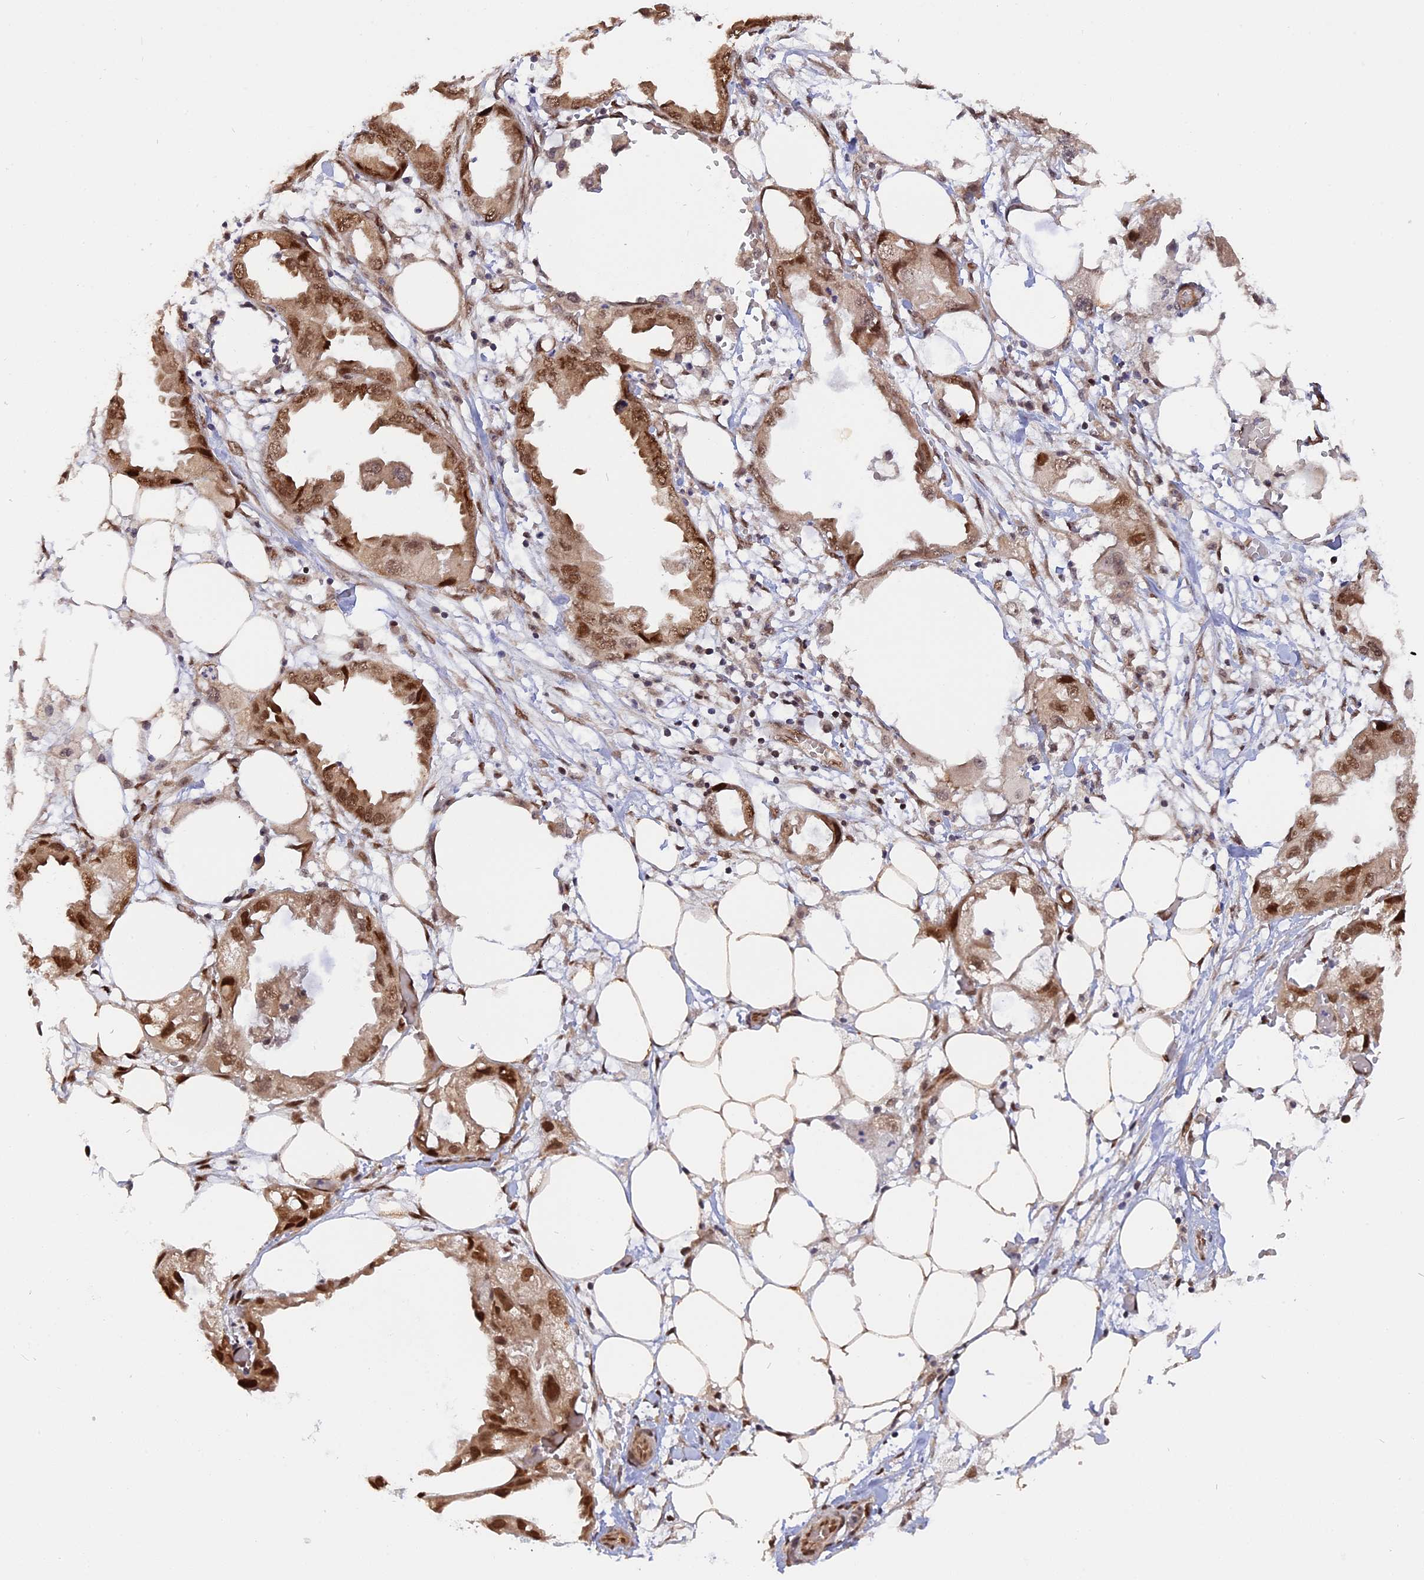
{"staining": {"intensity": "moderate", "quantity": ">75%", "location": "nuclear"}, "tissue": "endometrial cancer", "cell_type": "Tumor cells", "image_type": "cancer", "snomed": [{"axis": "morphology", "description": "Adenocarcinoma, NOS"}, {"axis": "morphology", "description": "Adenocarcinoma, metastatic, NOS"}, {"axis": "topography", "description": "Adipose tissue"}, {"axis": "topography", "description": "Endometrium"}], "caption": "The immunohistochemical stain shows moderate nuclear positivity in tumor cells of metastatic adenocarcinoma (endometrial) tissue.", "gene": "ZNF428", "patient": {"sex": "female", "age": 67}}